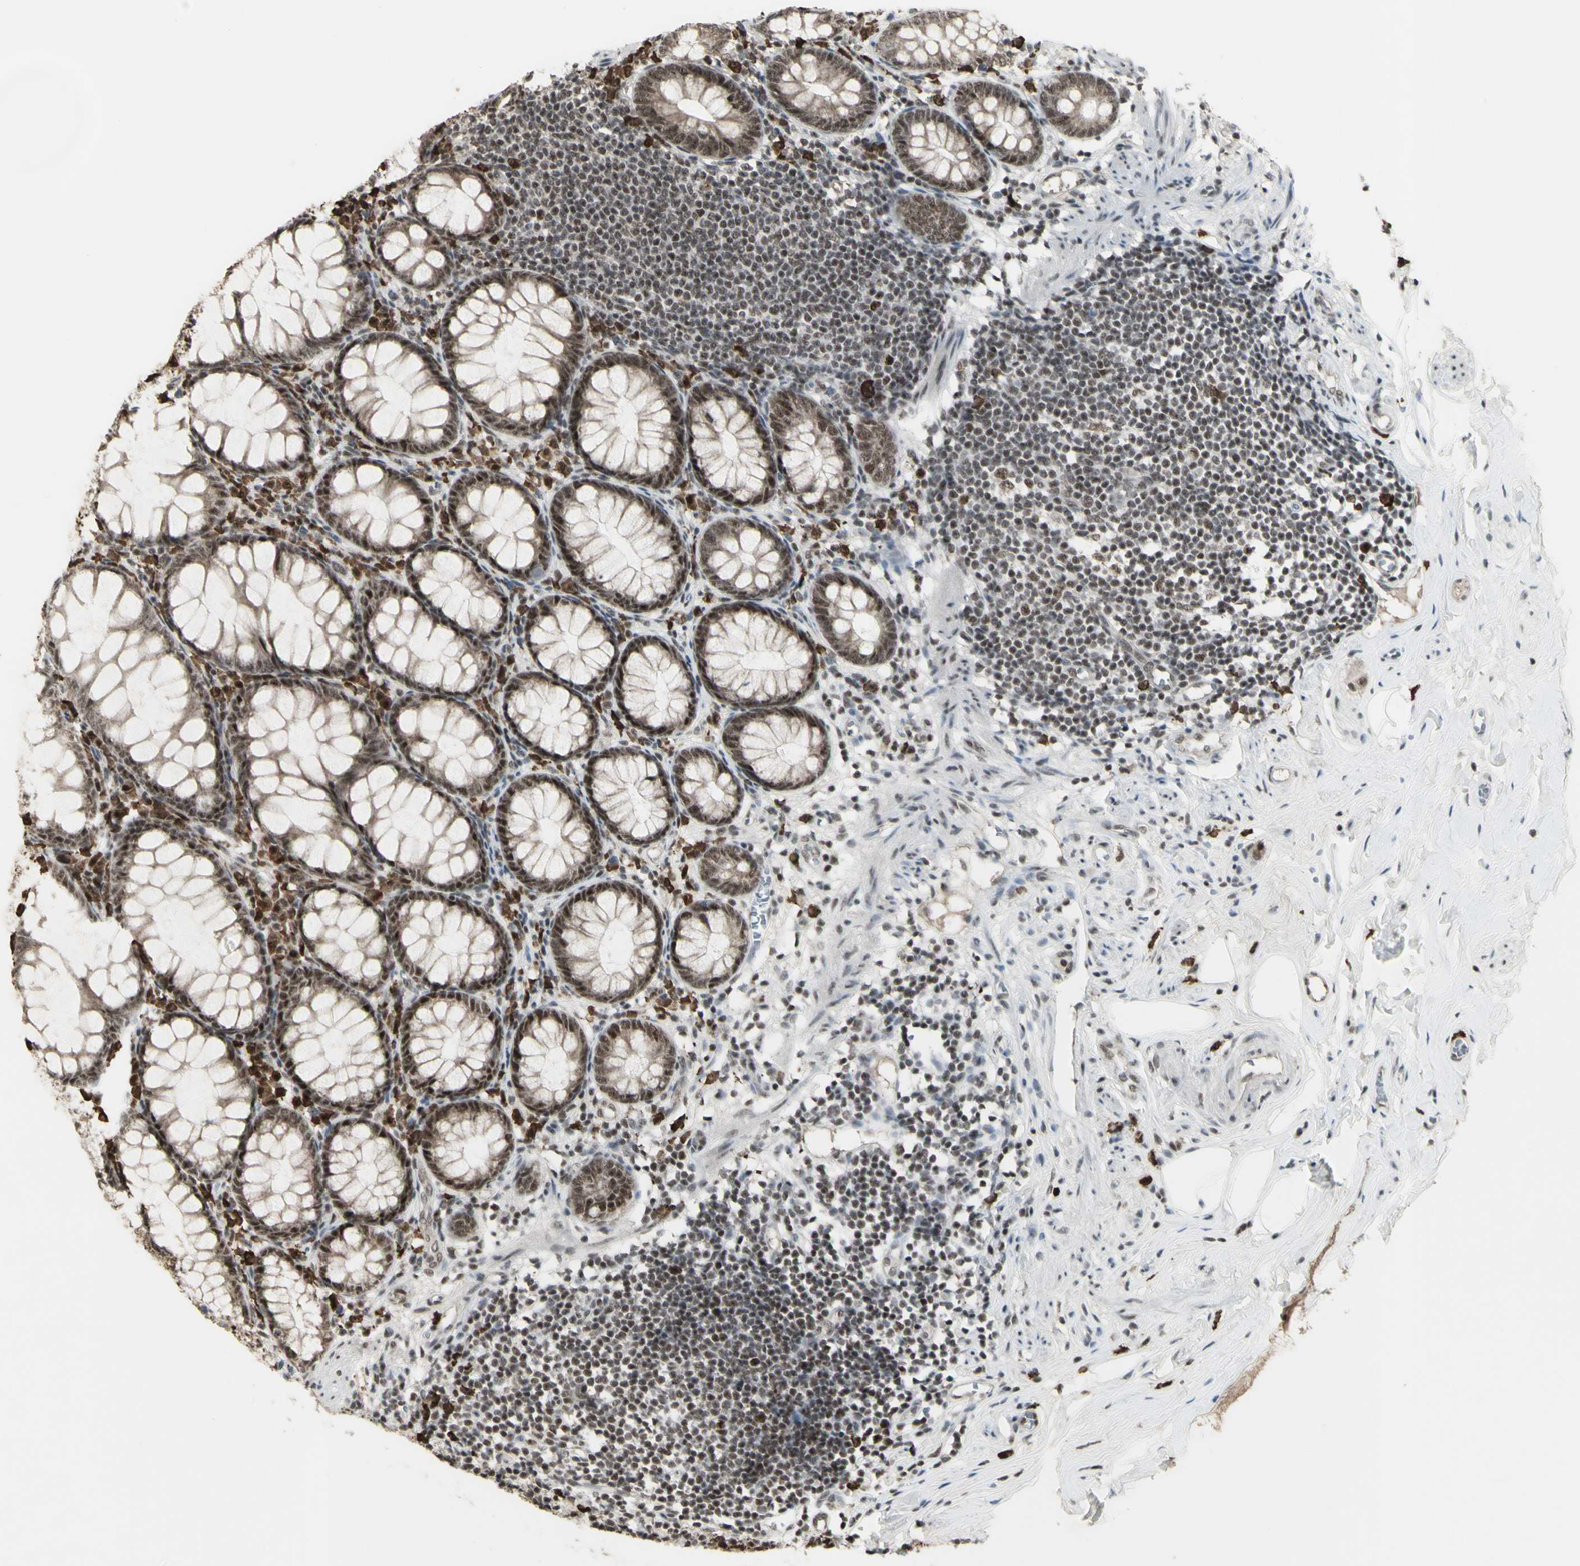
{"staining": {"intensity": "moderate", "quantity": "25%-75%", "location": "nuclear"}, "tissue": "appendix", "cell_type": "Glandular cells", "image_type": "normal", "snomed": [{"axis": "morphology", "description": "Normal tissue, NOS"}, {"axis": "topography", "description": "Appendix"}], "caption": "The immunohistochemical stain highlights moderate nuclear positivity in glandular cells of normal appendix.", "gene": "CCNT1", "patient": {"sex": "female", "age": 77}}